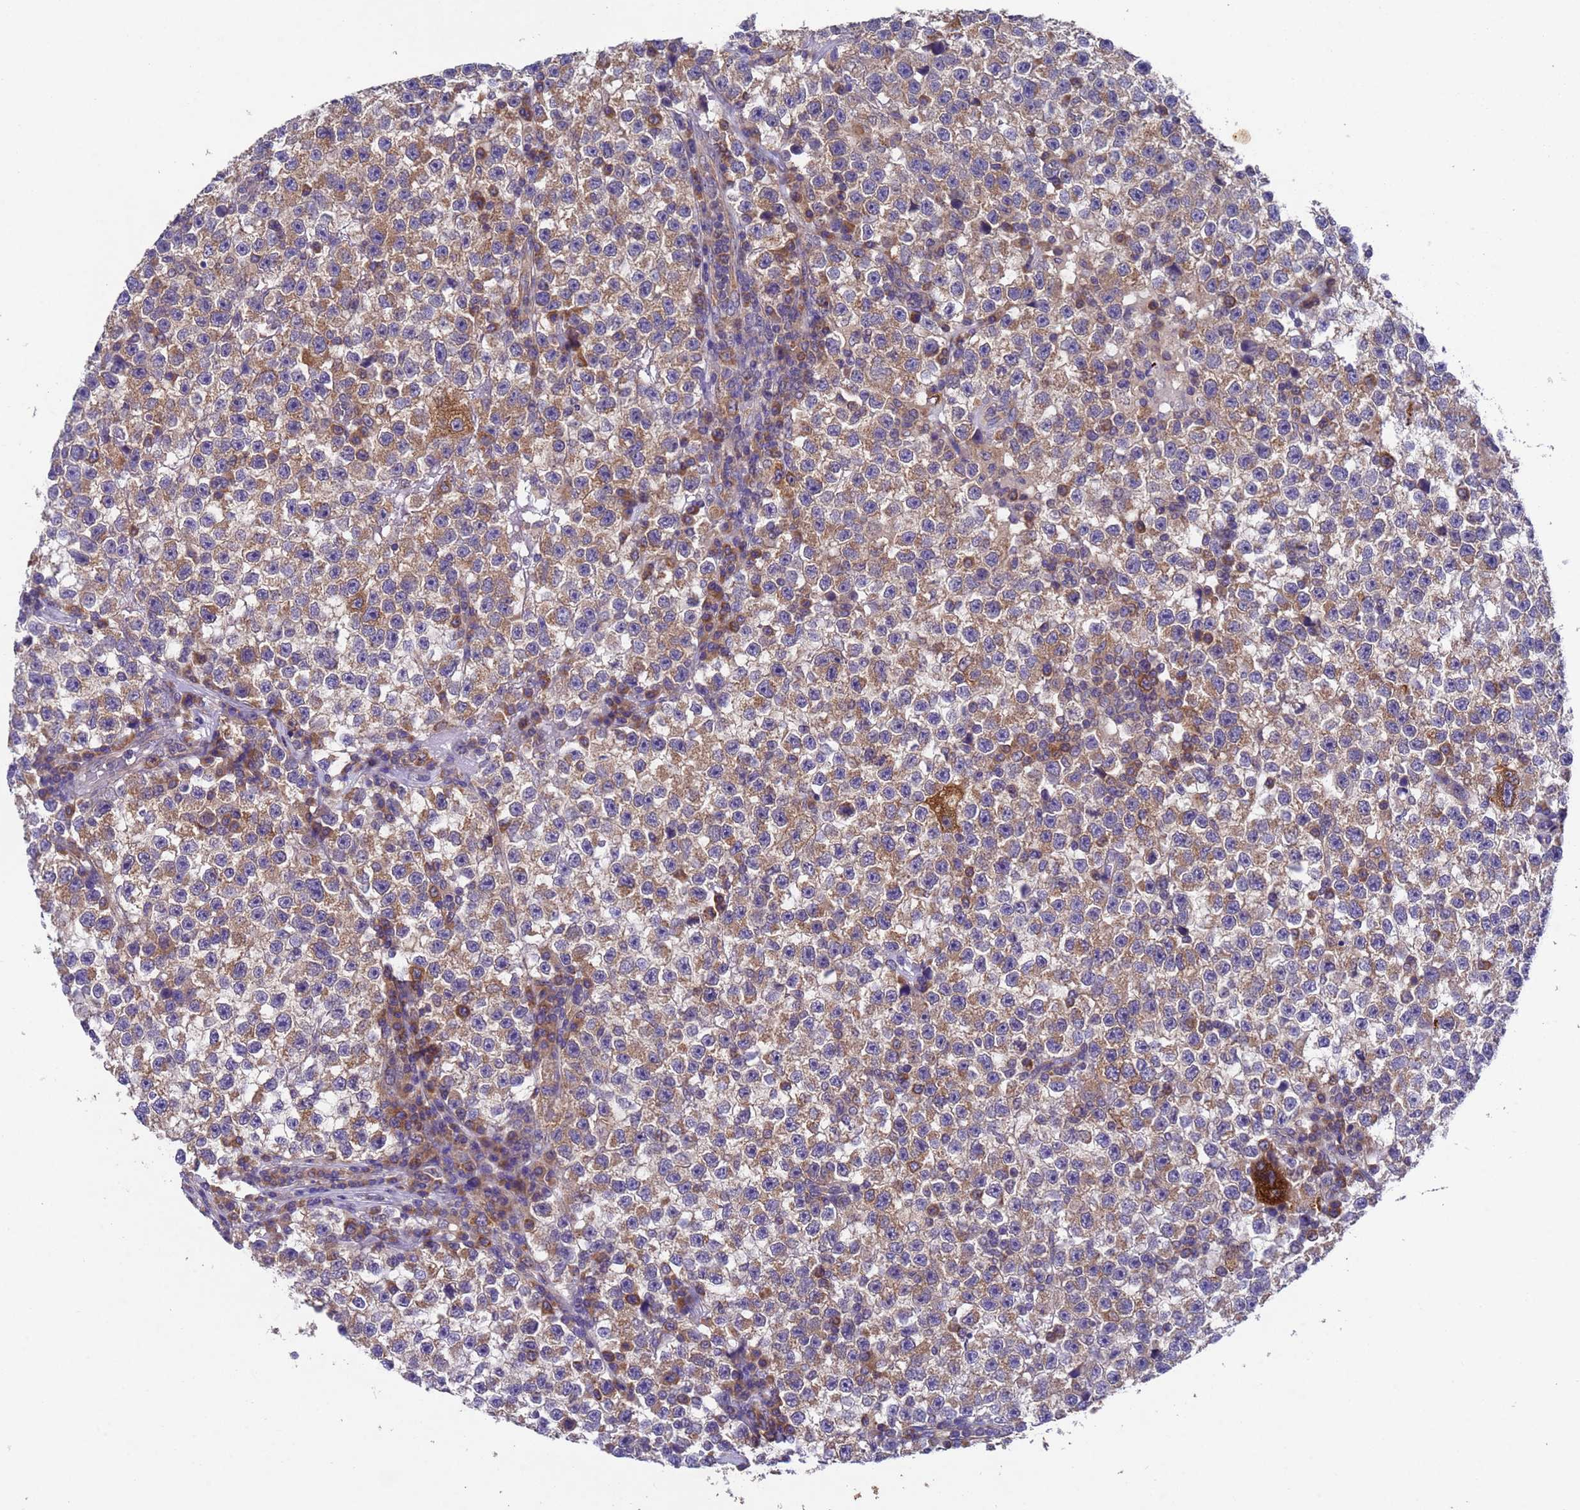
{"staining": {"intensity": "moderate", "quantity": "25%-75%", "location": "cytoplasmic/membranous"}, "tissue": "testis cancer", "cell_type": "Tumor cells", "image_type": "cancer", "snomed": [{"axis": "morphology", "description": "Seminoma, NOS"}, {"axis": "topography", "description": "Testis"}], "caption": "Immunohistochemistry (IHC) image of human testis cancer stained for a protein (brown), which reveals medium levels of moderate cytoplasmic/membranous staining in about 25%-75% of tumor cells.", "gene": "DCAF12L2", "patient": {"sex": "male", "age": 22}}